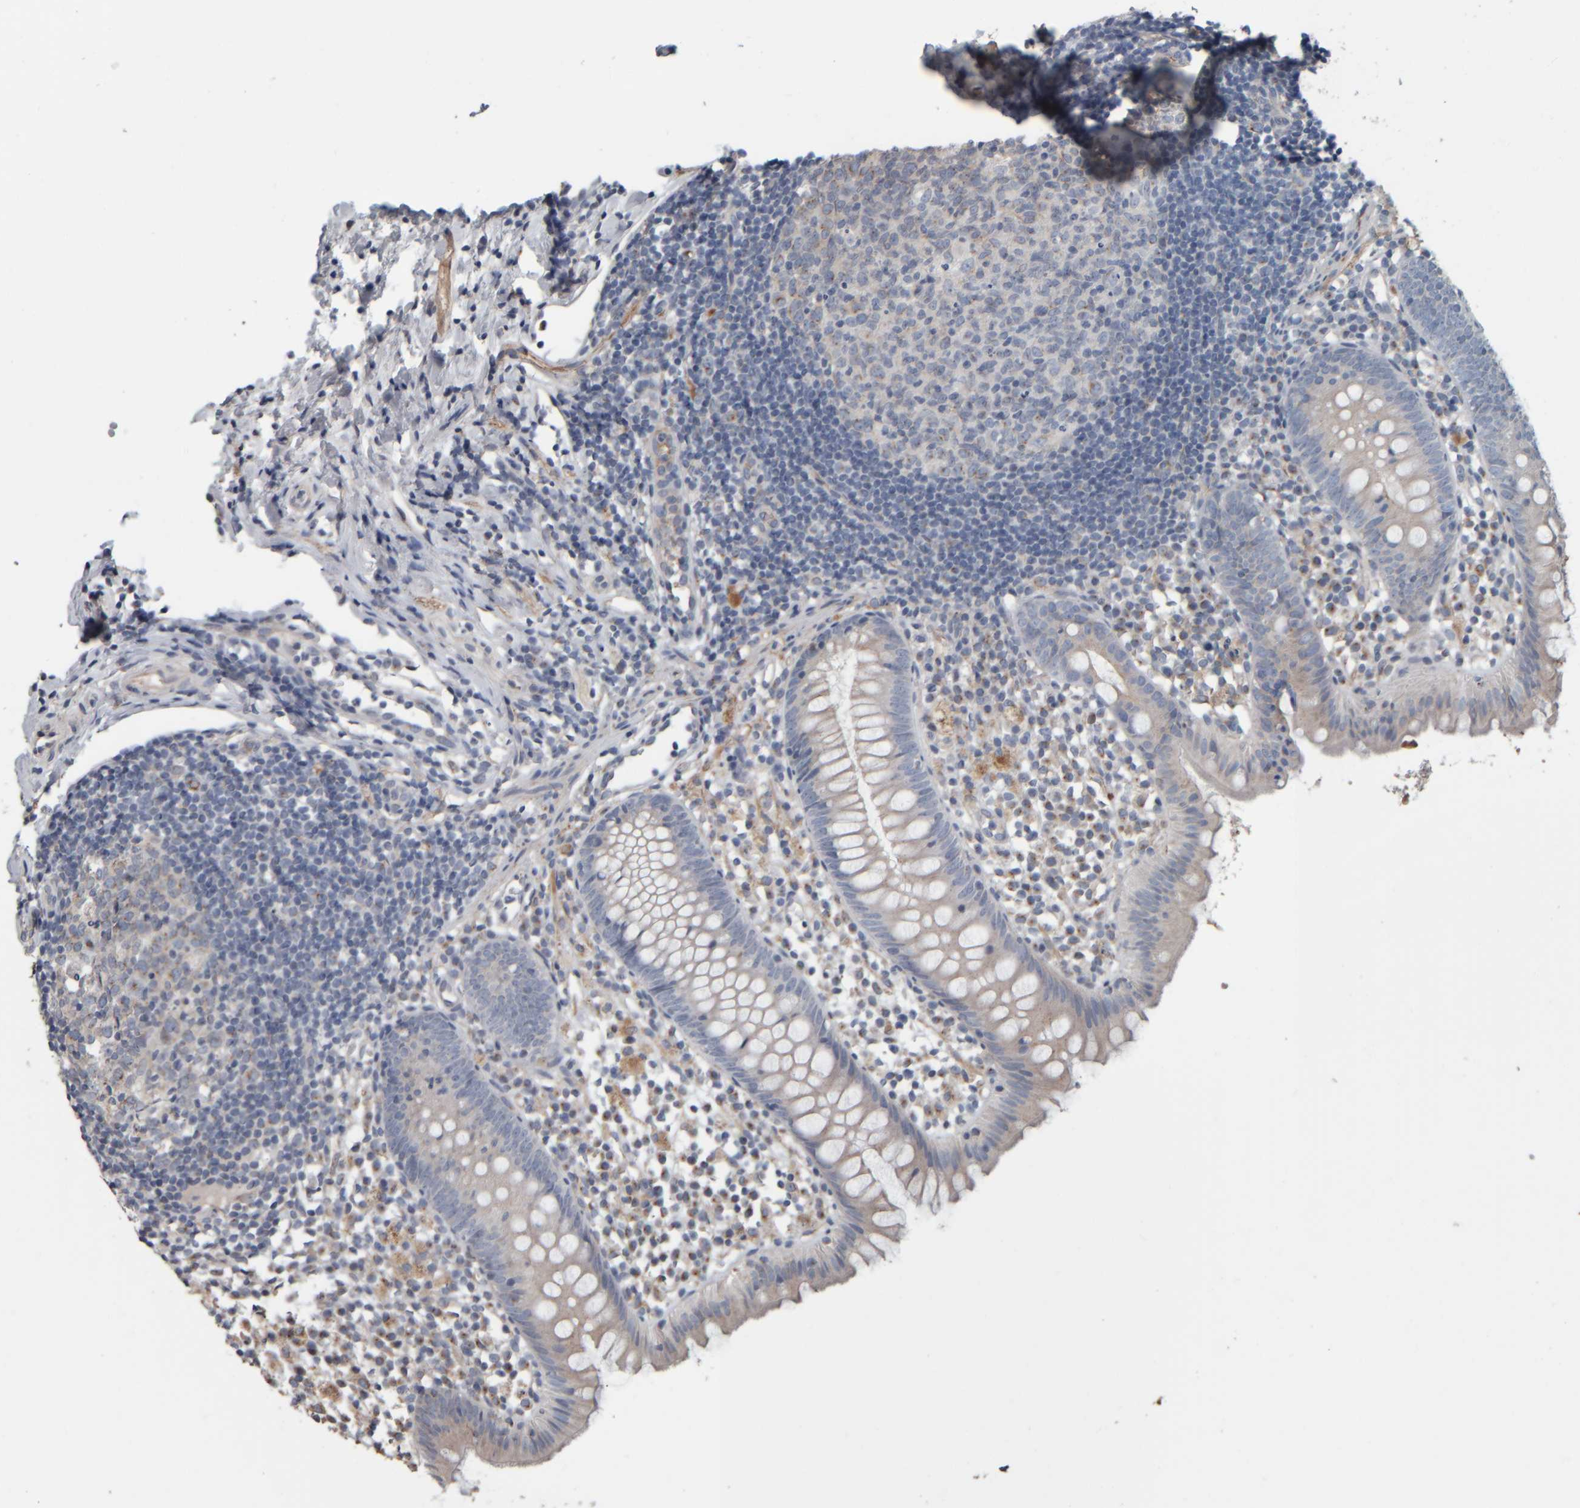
{"staining": {"intensity": "negative", "quantity": "none", "location": "none"}, "tissue": "appendix", "cell_type": "Glandular cells", "image_type": "normal", "snomed": [{"axis": "morphology", "description": "Normal tissue, NOS"}, {"axis": "topography", "description": "Appendix"}], "caption": "This is a micrograph of immunohistochemistry (IHC) staining of unremarkable appendix, which shows no staining in glandular cells.", "gene": "CAVIN4", "patient": {"sex": "female", "age": 20}}